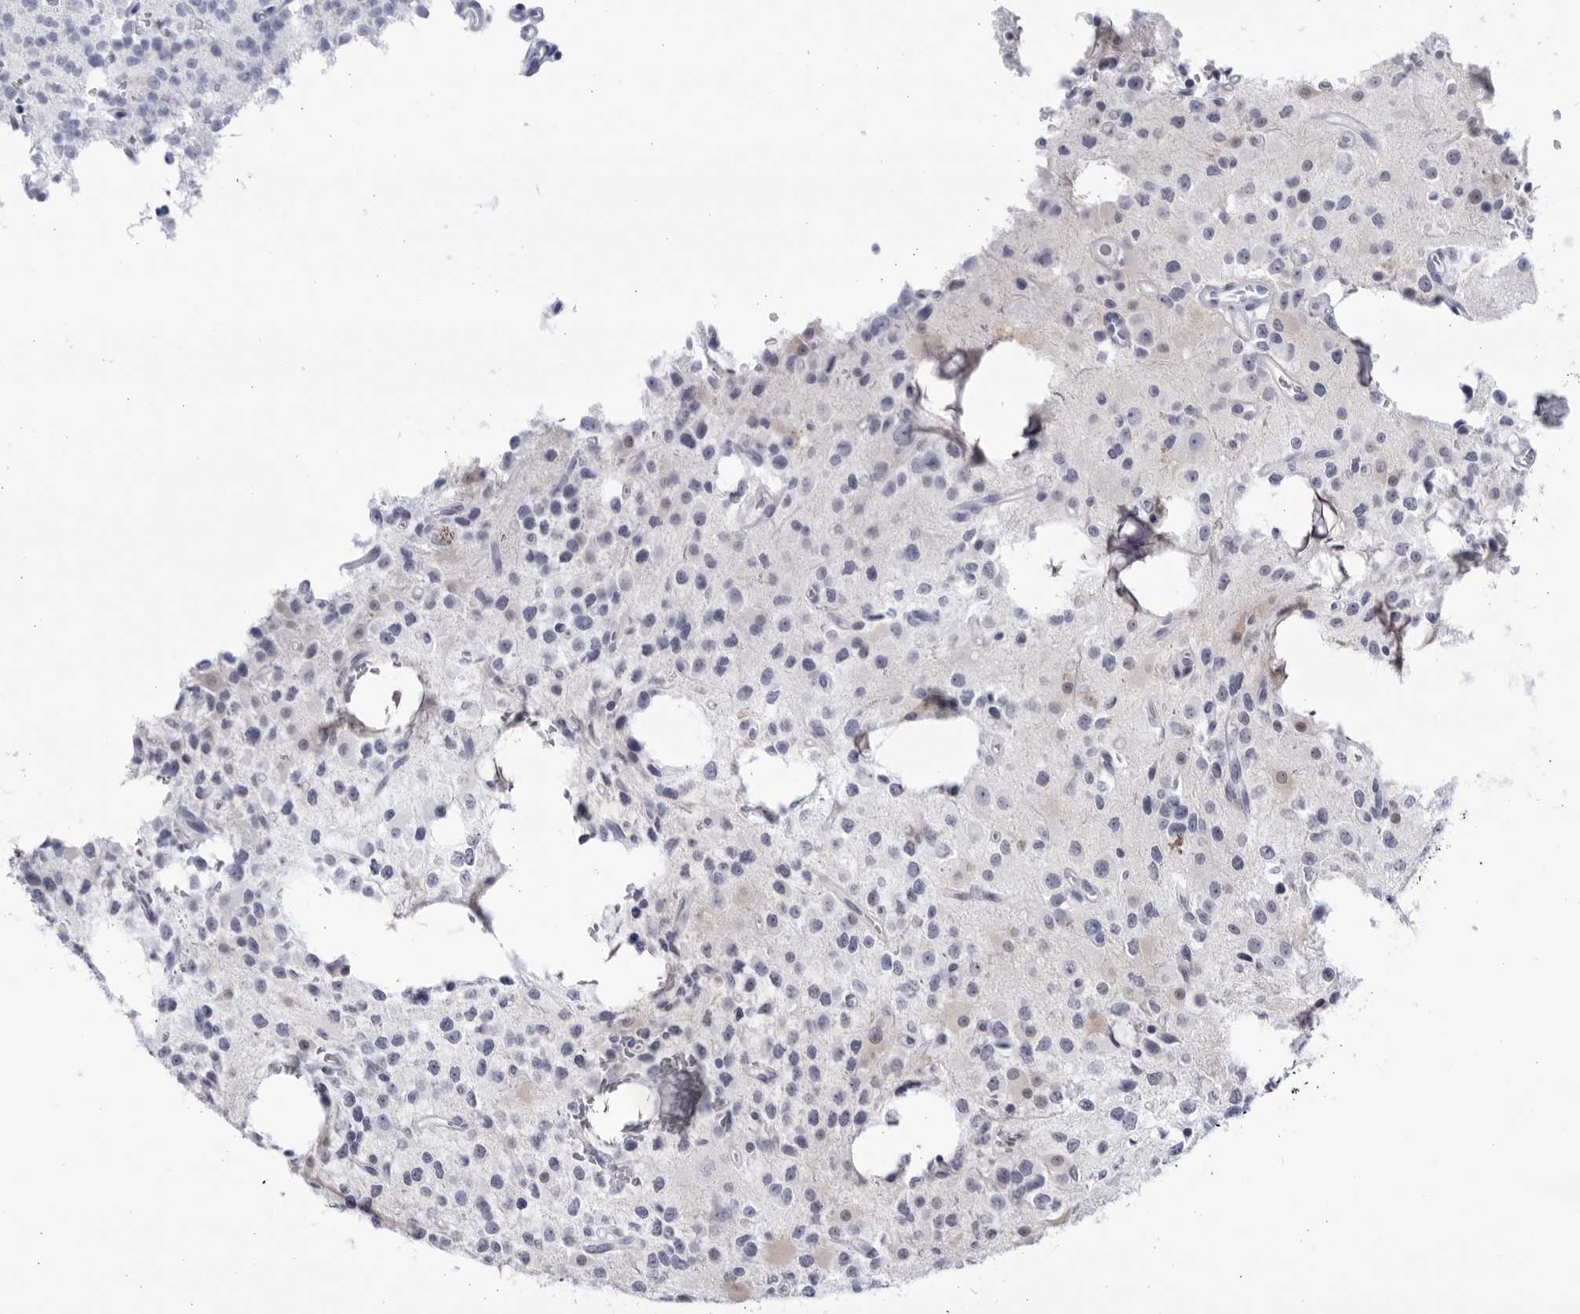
{"staining": {"intensity": "negative", "quantity": "none", "location": "none"}, "tissue": "glioma", "cell_type": "Tumor cells", "image_type": "cancer", "snomed": [{"axis": "morphology", "description": "Glioma, malignant, High grade"}, {"axis": "topography", "description": "Brain"}], "caption": "Tumor cells are negative for protein expression in human glioma.", "gene": "CCDC181", "patient": {"sex": "female", "age": 62}}